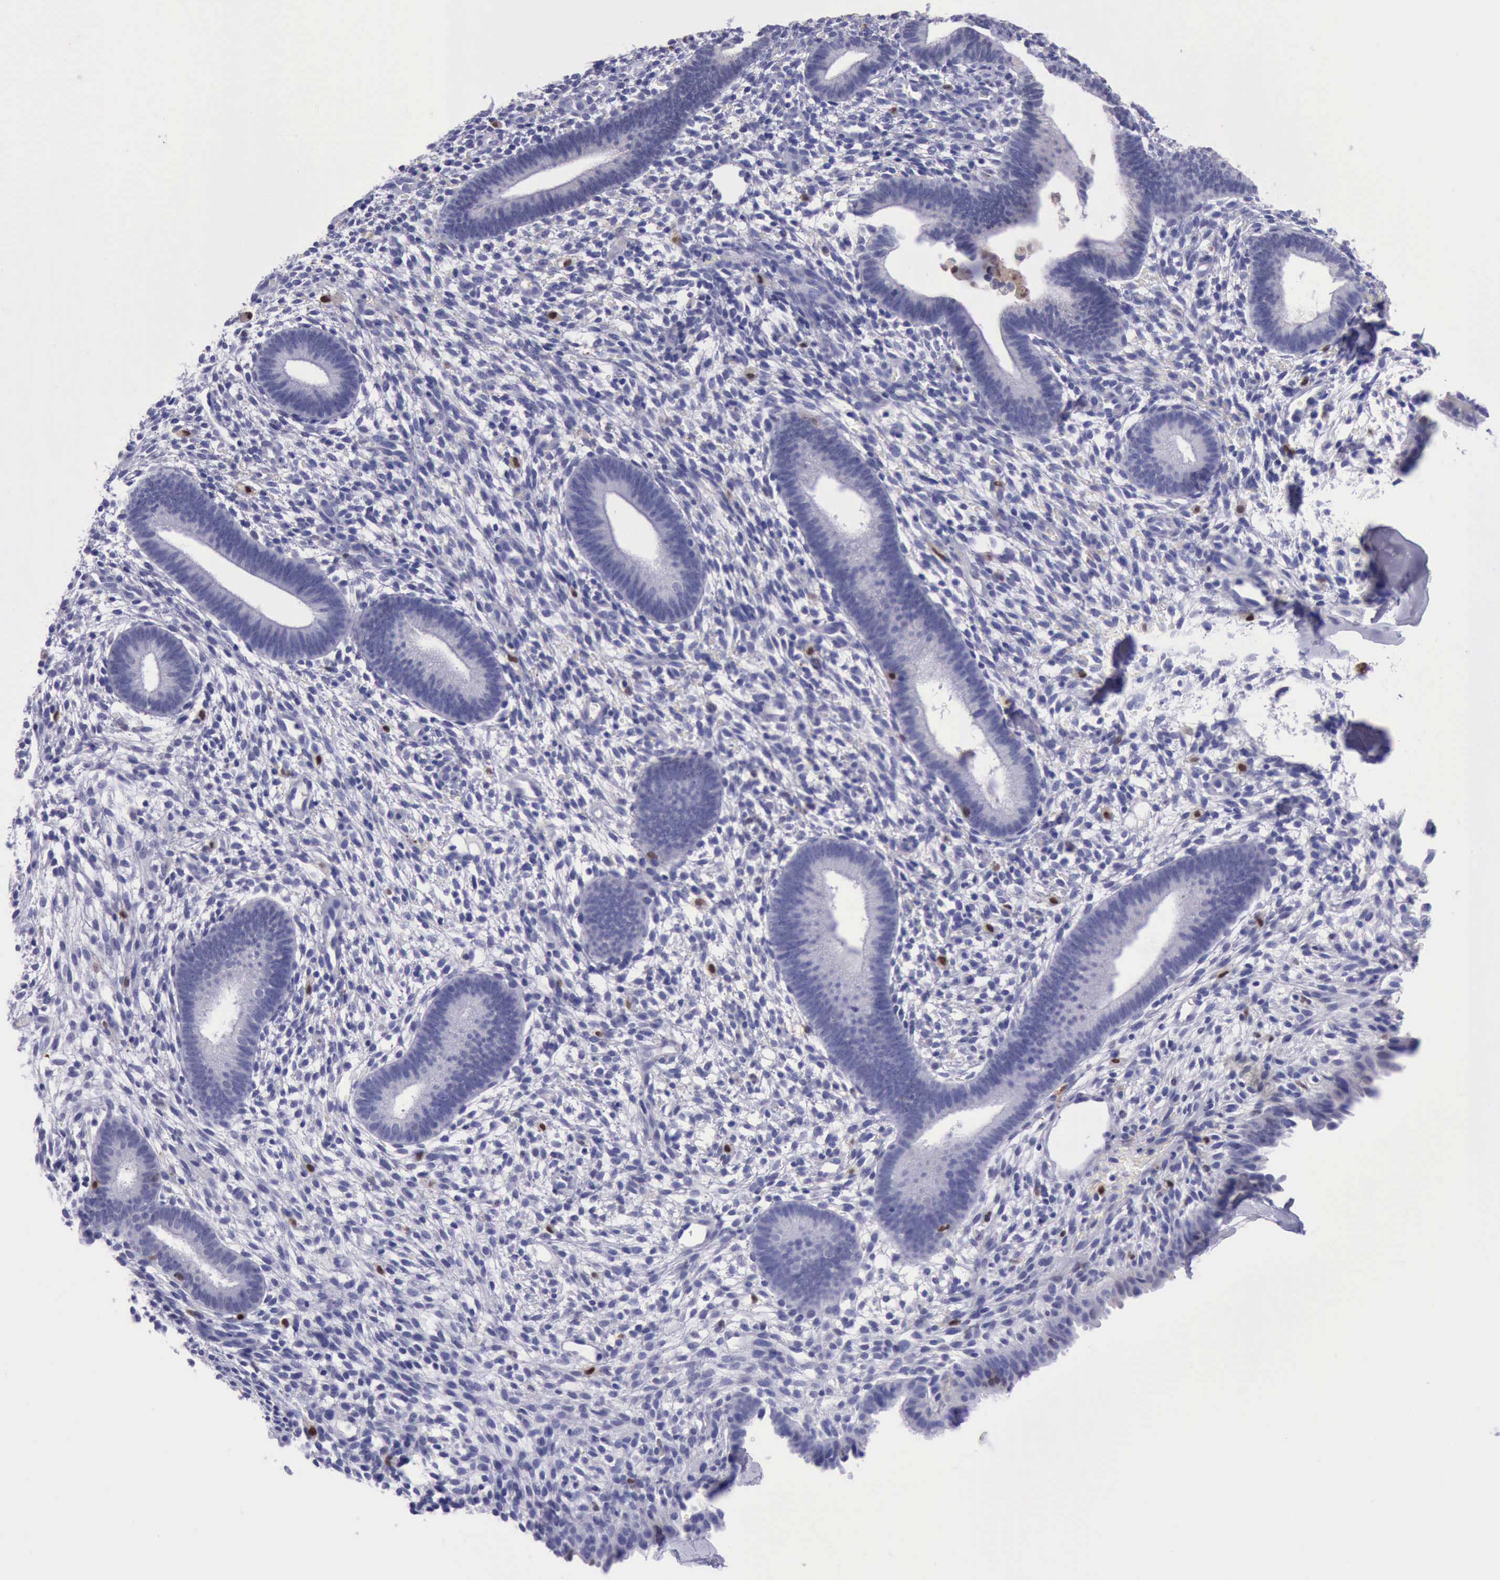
{"staining": {"intensity": "weak", "quantity": "<25%", "location": "cytoplasmic/membranous,nuclear"}, "tissue": "endometrium", "cell_type": "Cells in endometrial stroma", "image_type": "normal", "snomed": [{"axis": "morphology", "description": "Normal tissue, NOS"}, {"axis": "topography", "description": "Smooth muscle"}, {"axis": "topography", "description": "Endometrium"}], "caption": "Immunohistochemical staining of normal endometrium demonstrates no significant expression in cells in endometrial stroma.", "gene": "TYMP", "patient": {"sex": "female", "age": 57}}